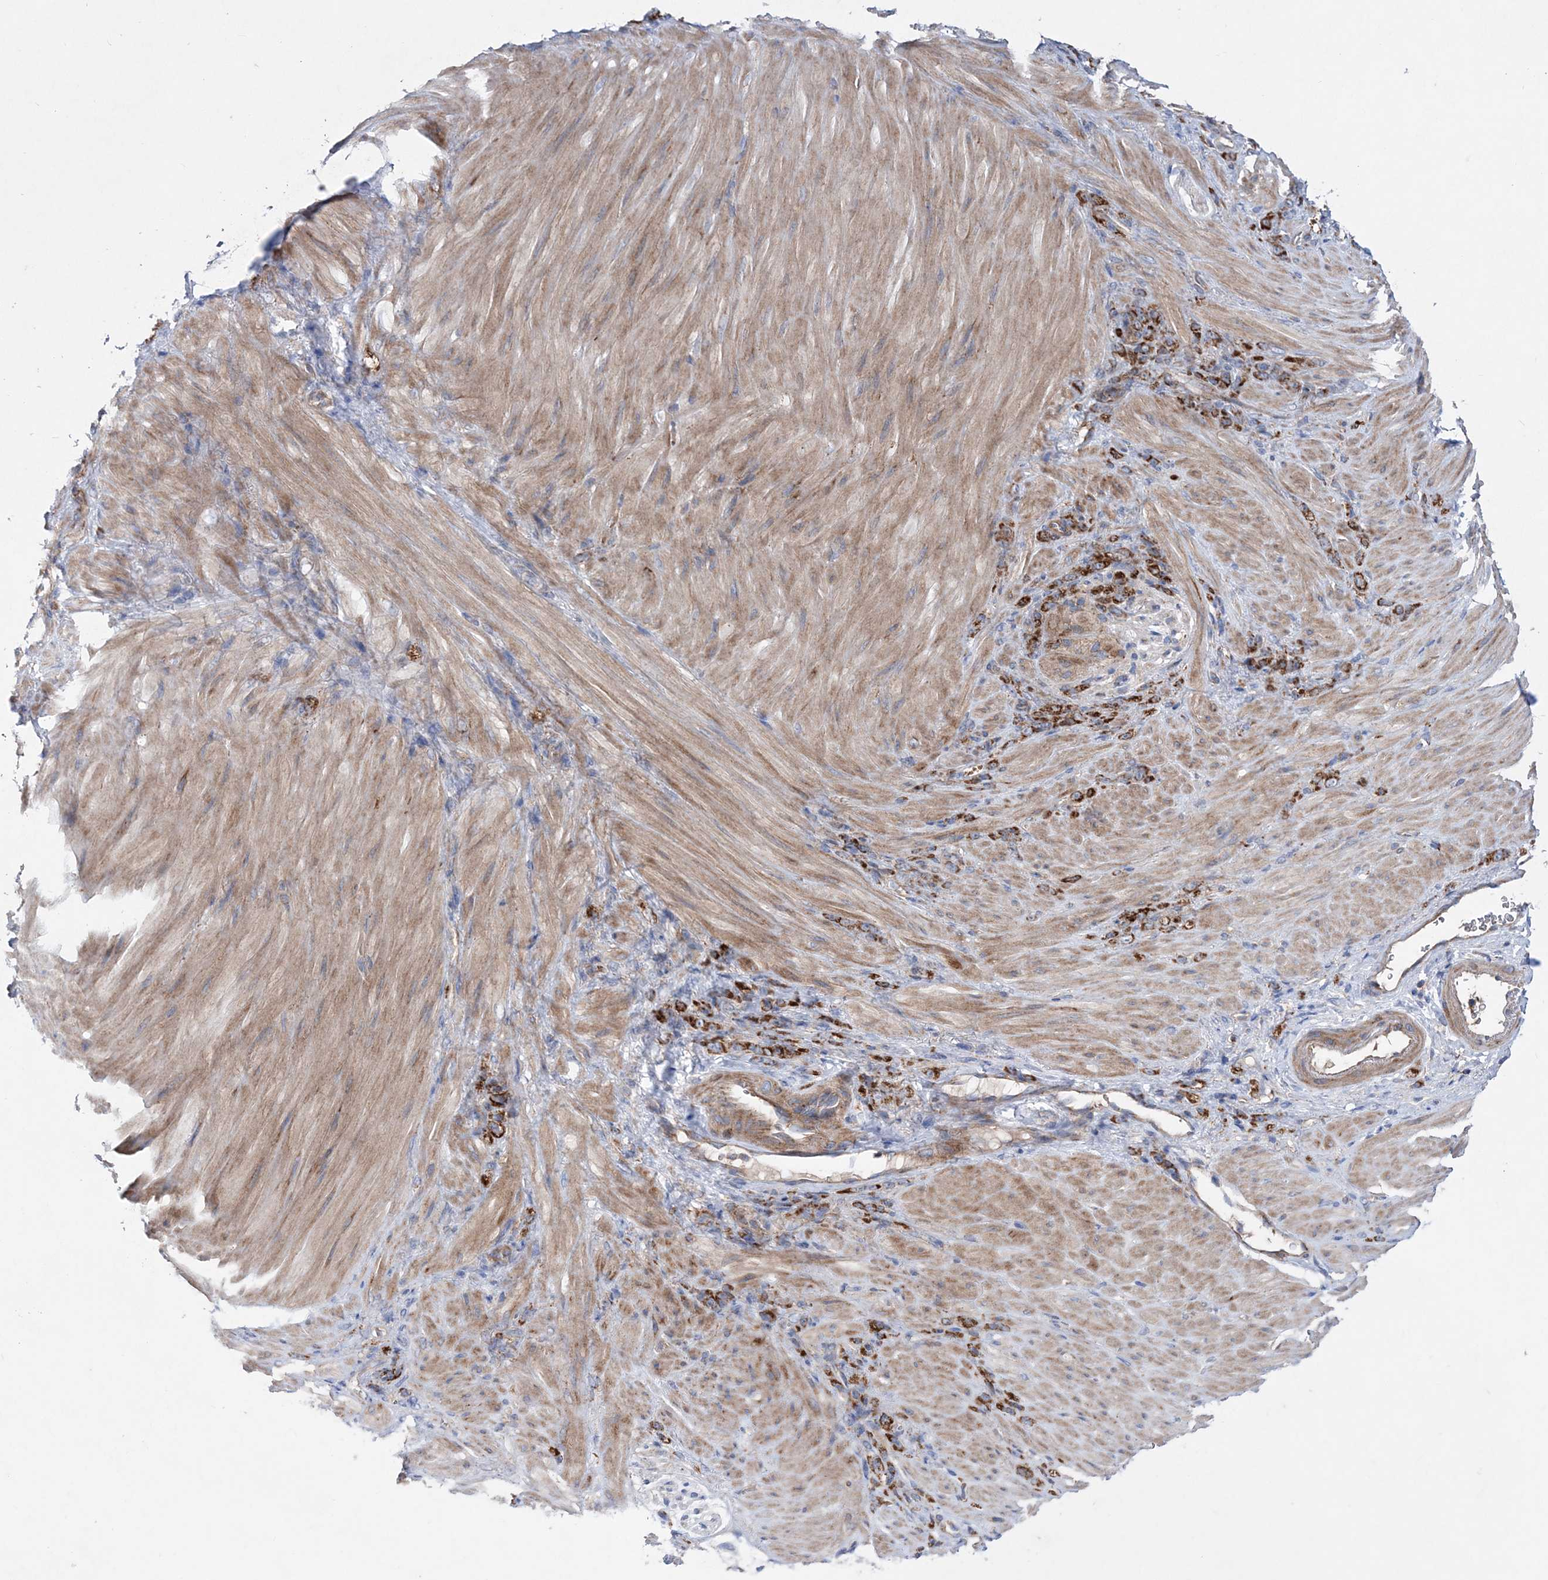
{"staining": {"intensity": "strong", "quantity": ">75%", "location": "cytoplasmic/membranous"}, "tissue": "stomach cancer", "cell_type": "Tumor cells", "image_type": "cancer", "snomed": [{"axis": "morphology", "description": "Normal tissue, NOS"}, {"axis": "morphology", "description": "Adenocarcinoma, NOS"}, {"axis": "topography", "description": "Stomach"}], "caption": "Approximately >75% of tumor cells in human adenocarcinoma (stomach) demonstrate strong cytoplasmic/membranous protein expression as visualized by brown immunohistochemical staining.", "gene": "NGLY1", "patient": {"sex": "male", "age": 82}}